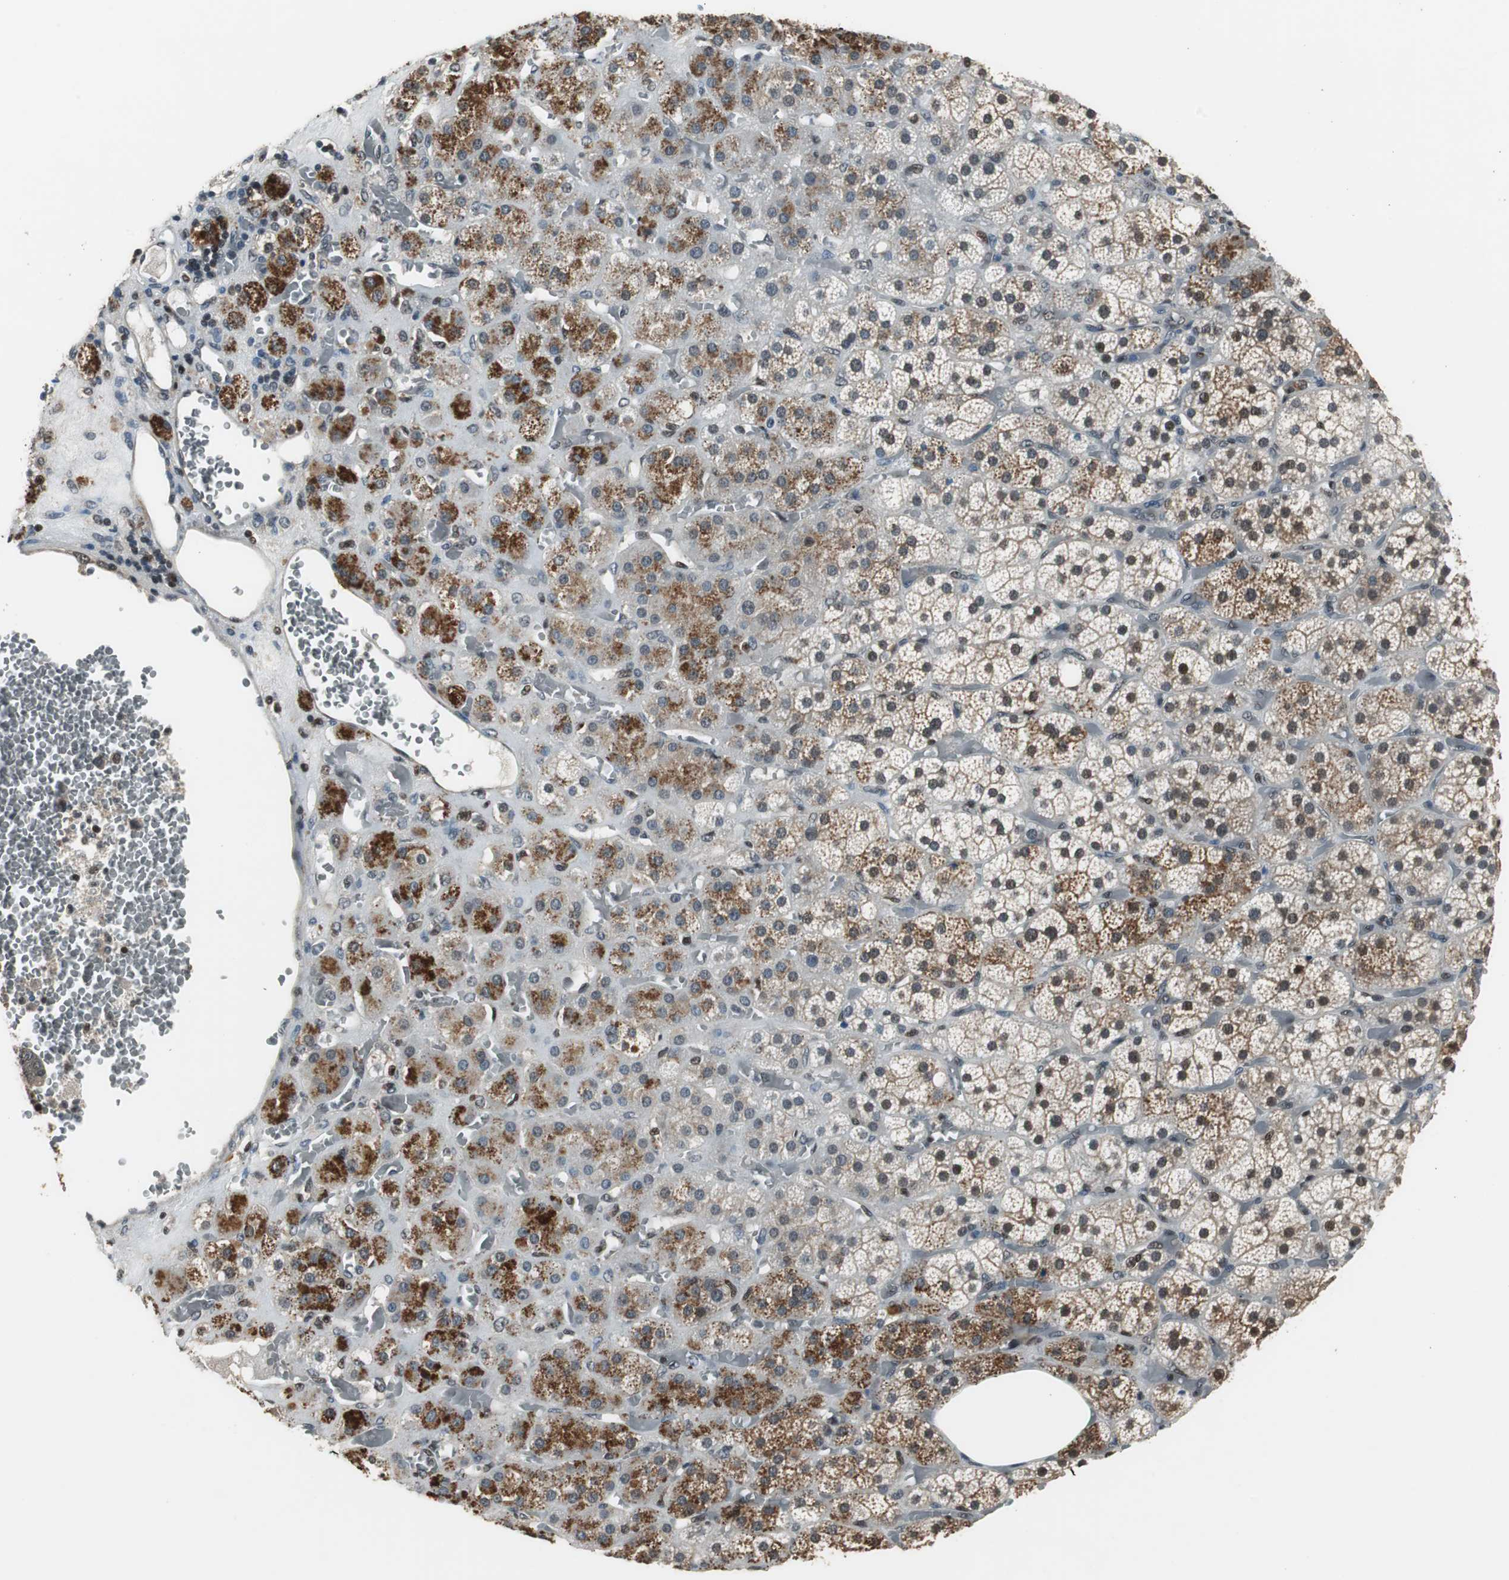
{"staining": {"intensity": "strong", "quantity": "25%-75%", "location": "cytoplasmic/membranous"}, "tissue": "adrenal gland", "cell_type": "Glandular cells", "image_type": "normal", "snomed": [{"axis": "morphology", "description": "Normal tissue, NOS"}, {"axis": "topography", "description": "Adrenal gland"}], "caption": "Immunohistochemical staining of normal adrenal gland displays strong cytoplasmic/membranous protein expression in approximately 25%-75% of glandular cells. The staining was performed using DAB (3,3'-diaminobenzidine) to visualize the protein expression in brown, while the nuclei were stained in blue with hematoxylin (Magnification: 20x).", "gene": "MAFB", "patient": {"sex": "female", "age": 71}}